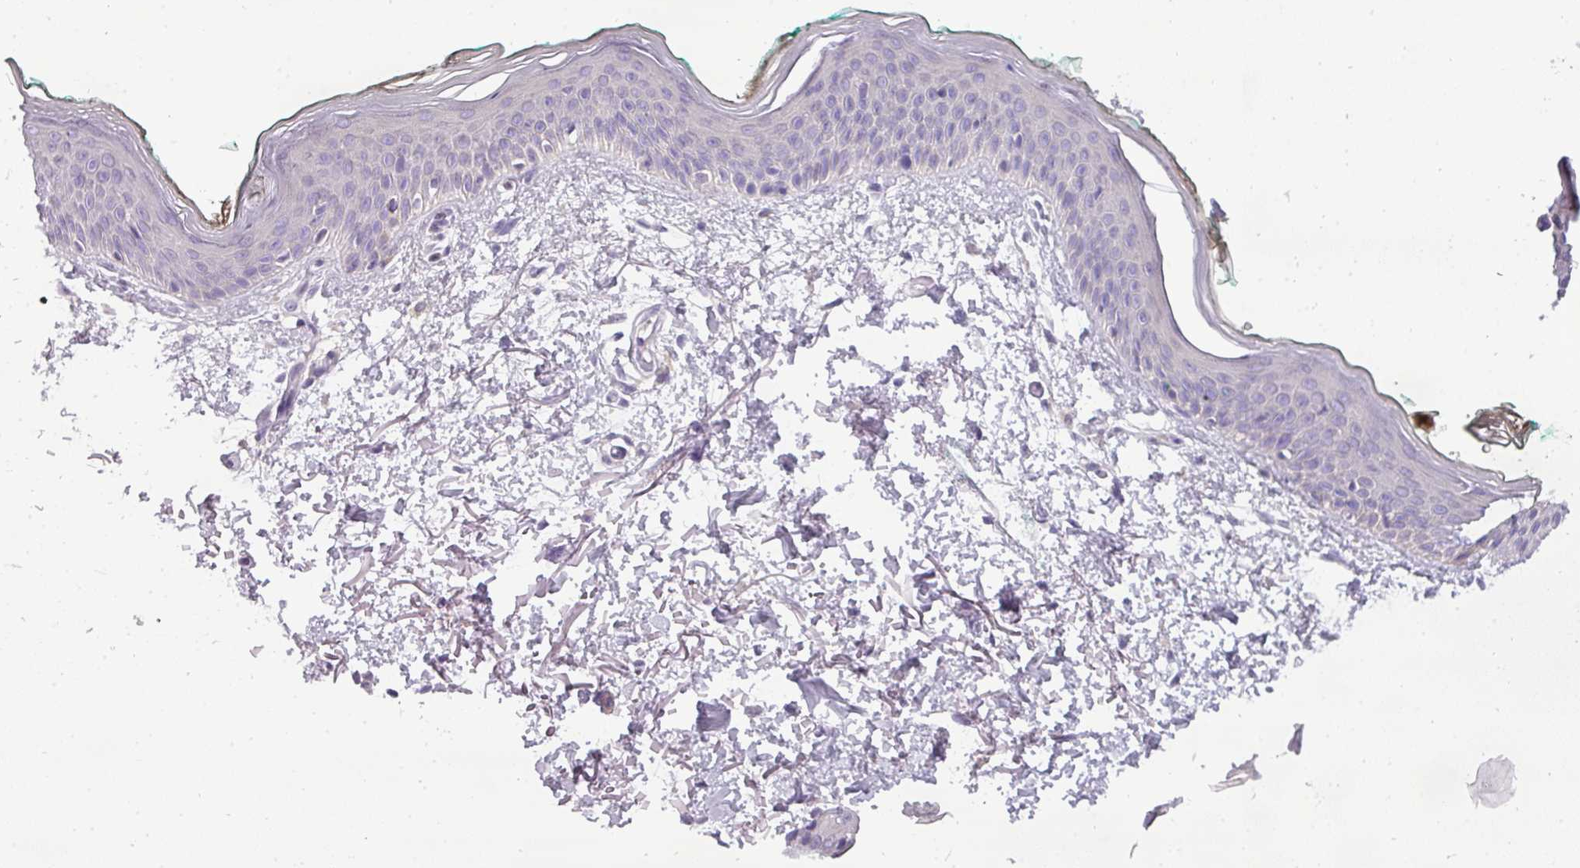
{"staining": {"intensity": "negative", "quantity": "none", "location": "none"}, "tissue": "skin", "cell_type": "Fibroblasts", "image_type": "normal", "snomed": [{"axis": "morphology", "description": "Normal tissue, NOS"}, {"axis": "morphology", "description": "Malignant melanoma, NOS"}, {"axis": "topography", "description": "Skin"}], "caption": "A micrograph of human skin is negative for staining in fibroblasts.", "gene": "ATP6V1D", "patient": {"sex": "male", "age": 62}}